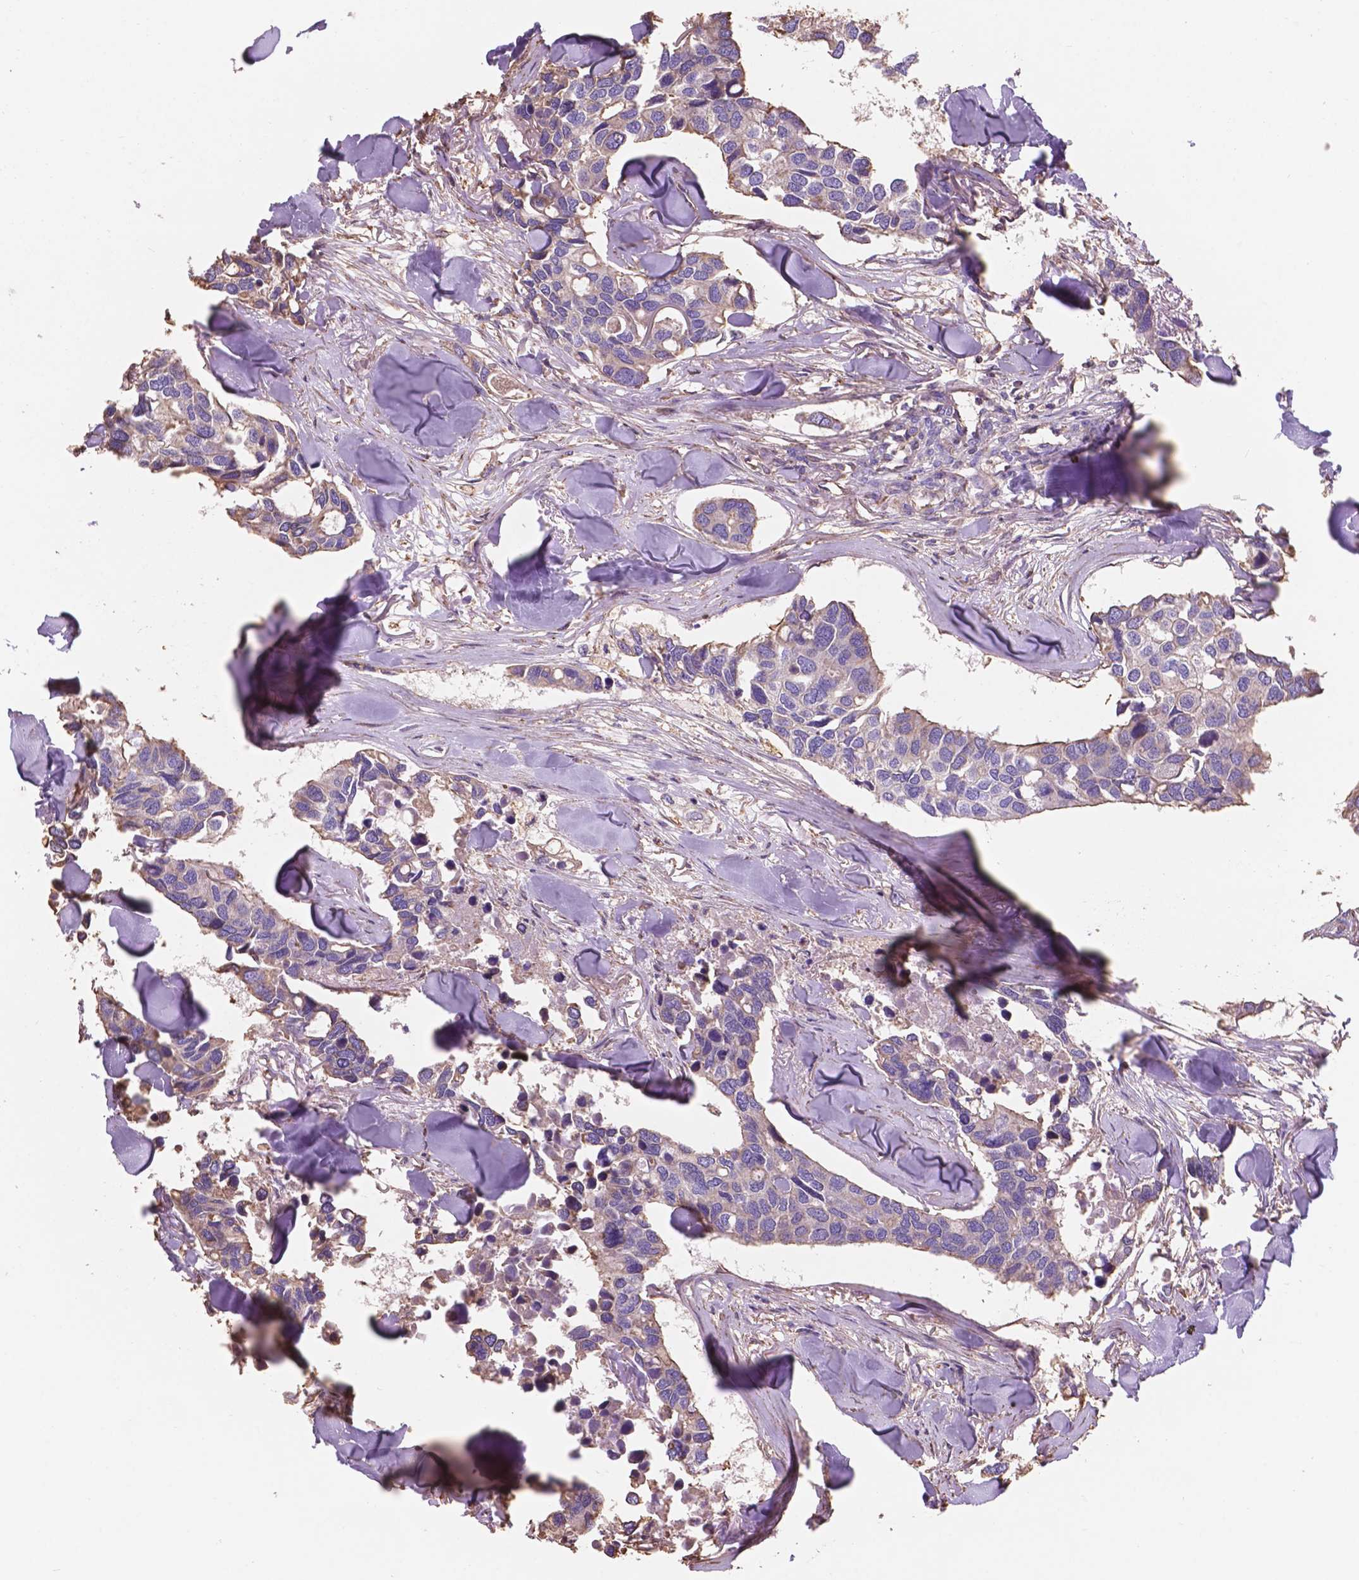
{"staining": {"intensity": "moderate", "quantity": "<25%", "location": "cytoplasmic/membranous"}, "tissue": "breast cancer", "cell_type": "Tumor cells", "image_type": "cancer", "snomed": [{"axis": "morphology", "description": "Duct carcinoma"}, {"axis": "topography", "description": "Breast"}], "caption": "A brown stain highlights moderate cytoplasmic/membranous expression of a protein in breast cancer tumor cells.", "gene": "NIPA2", "patient": {"sex": "female", "age": 83}}